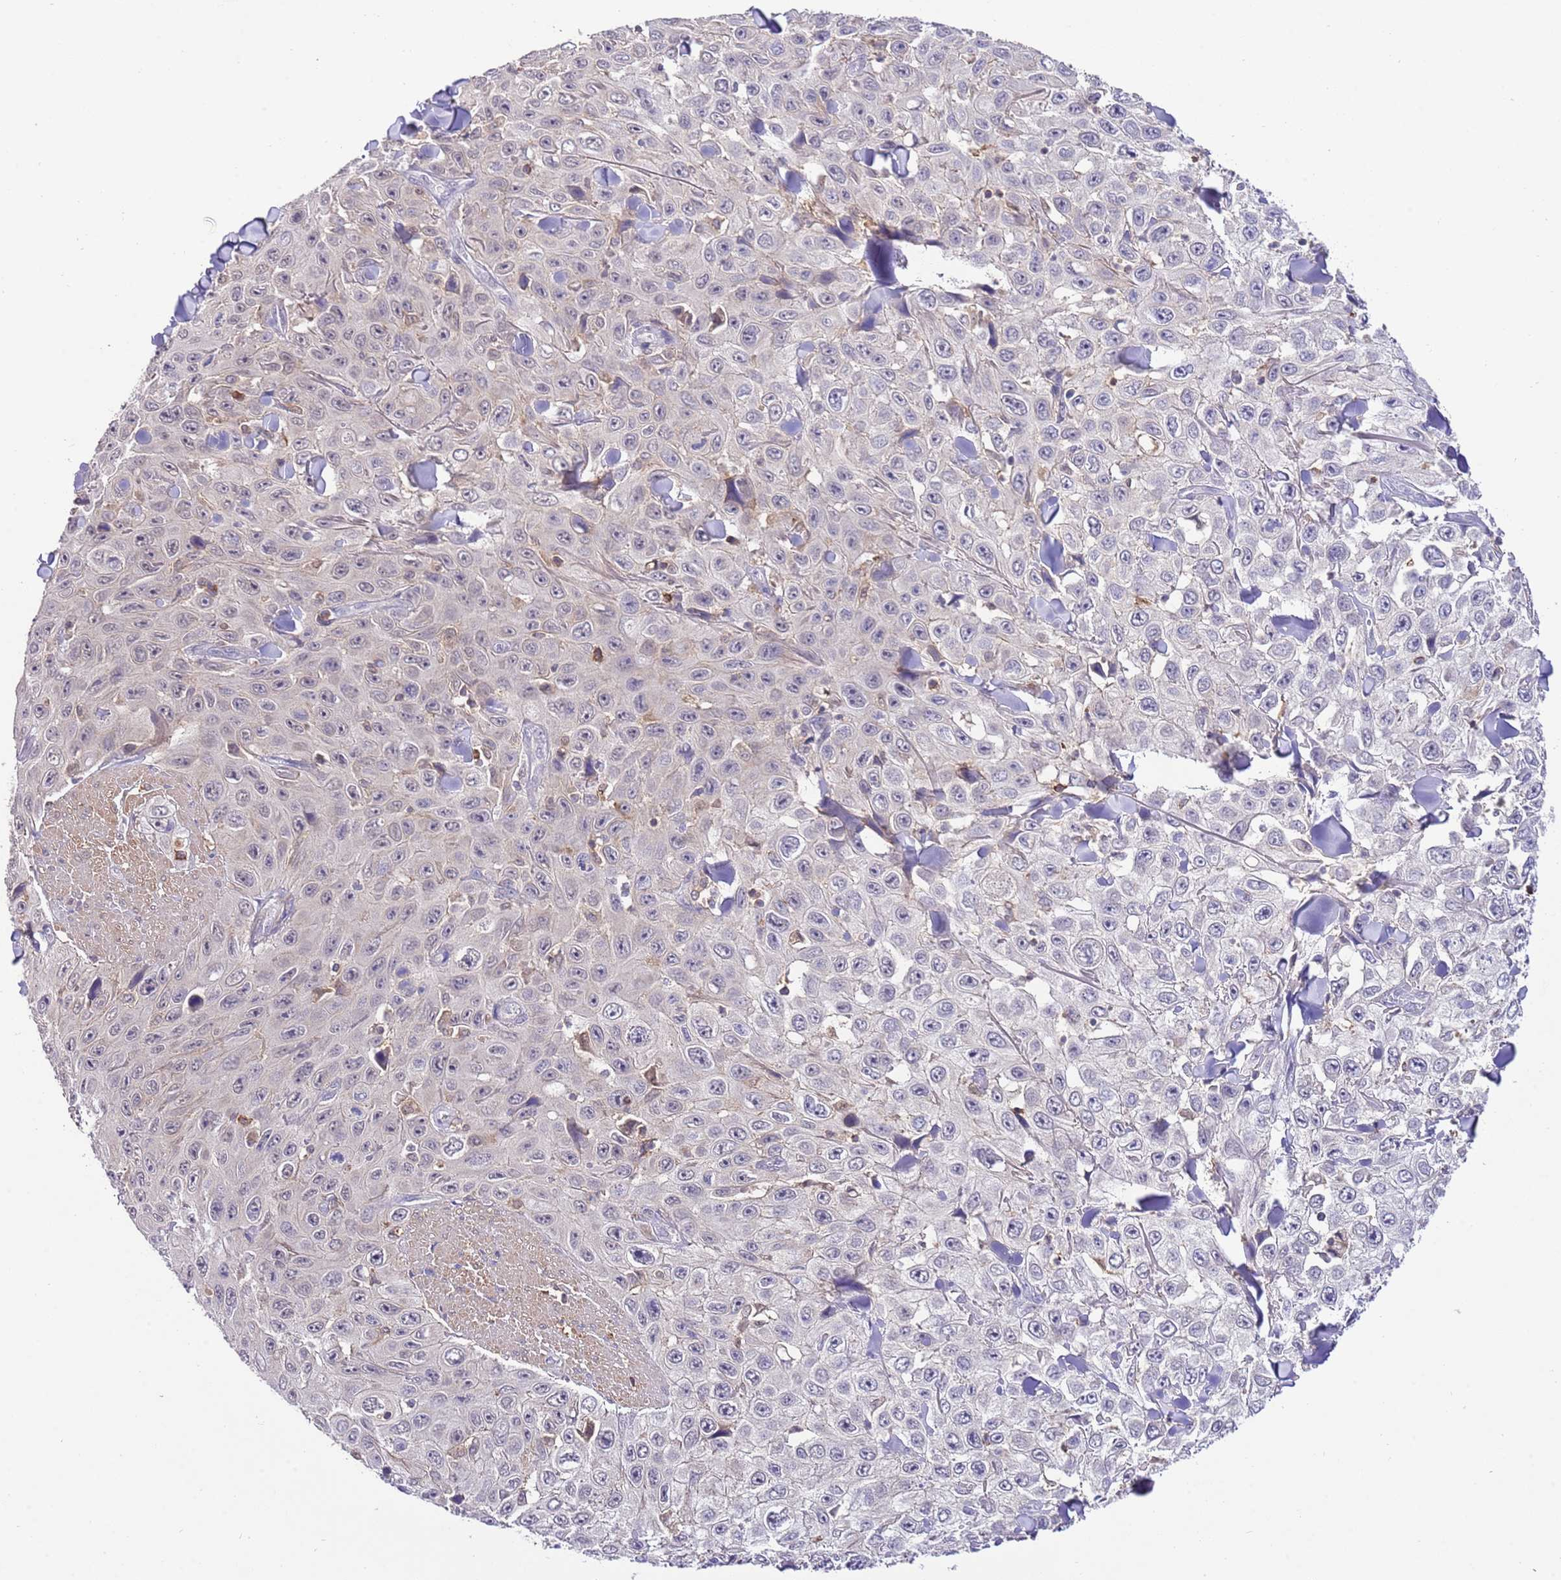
{"staining": {"intensity": "negative", "quantity": "none", "location": "none"}, "tissue": "skin cancer", "cell_type": "Tumor cells", "image_type": "cancer", "snomed": [{"axis": "morphology", "description": "Squamous cell carcinoma, NOS"}, {"axis": "topography", "description": "Skin"}], "caption": "Tumor cells show no significant expression in skin cancer.", "gene": "EFHD1", "patient": {"sex": "male", "age": 82}}